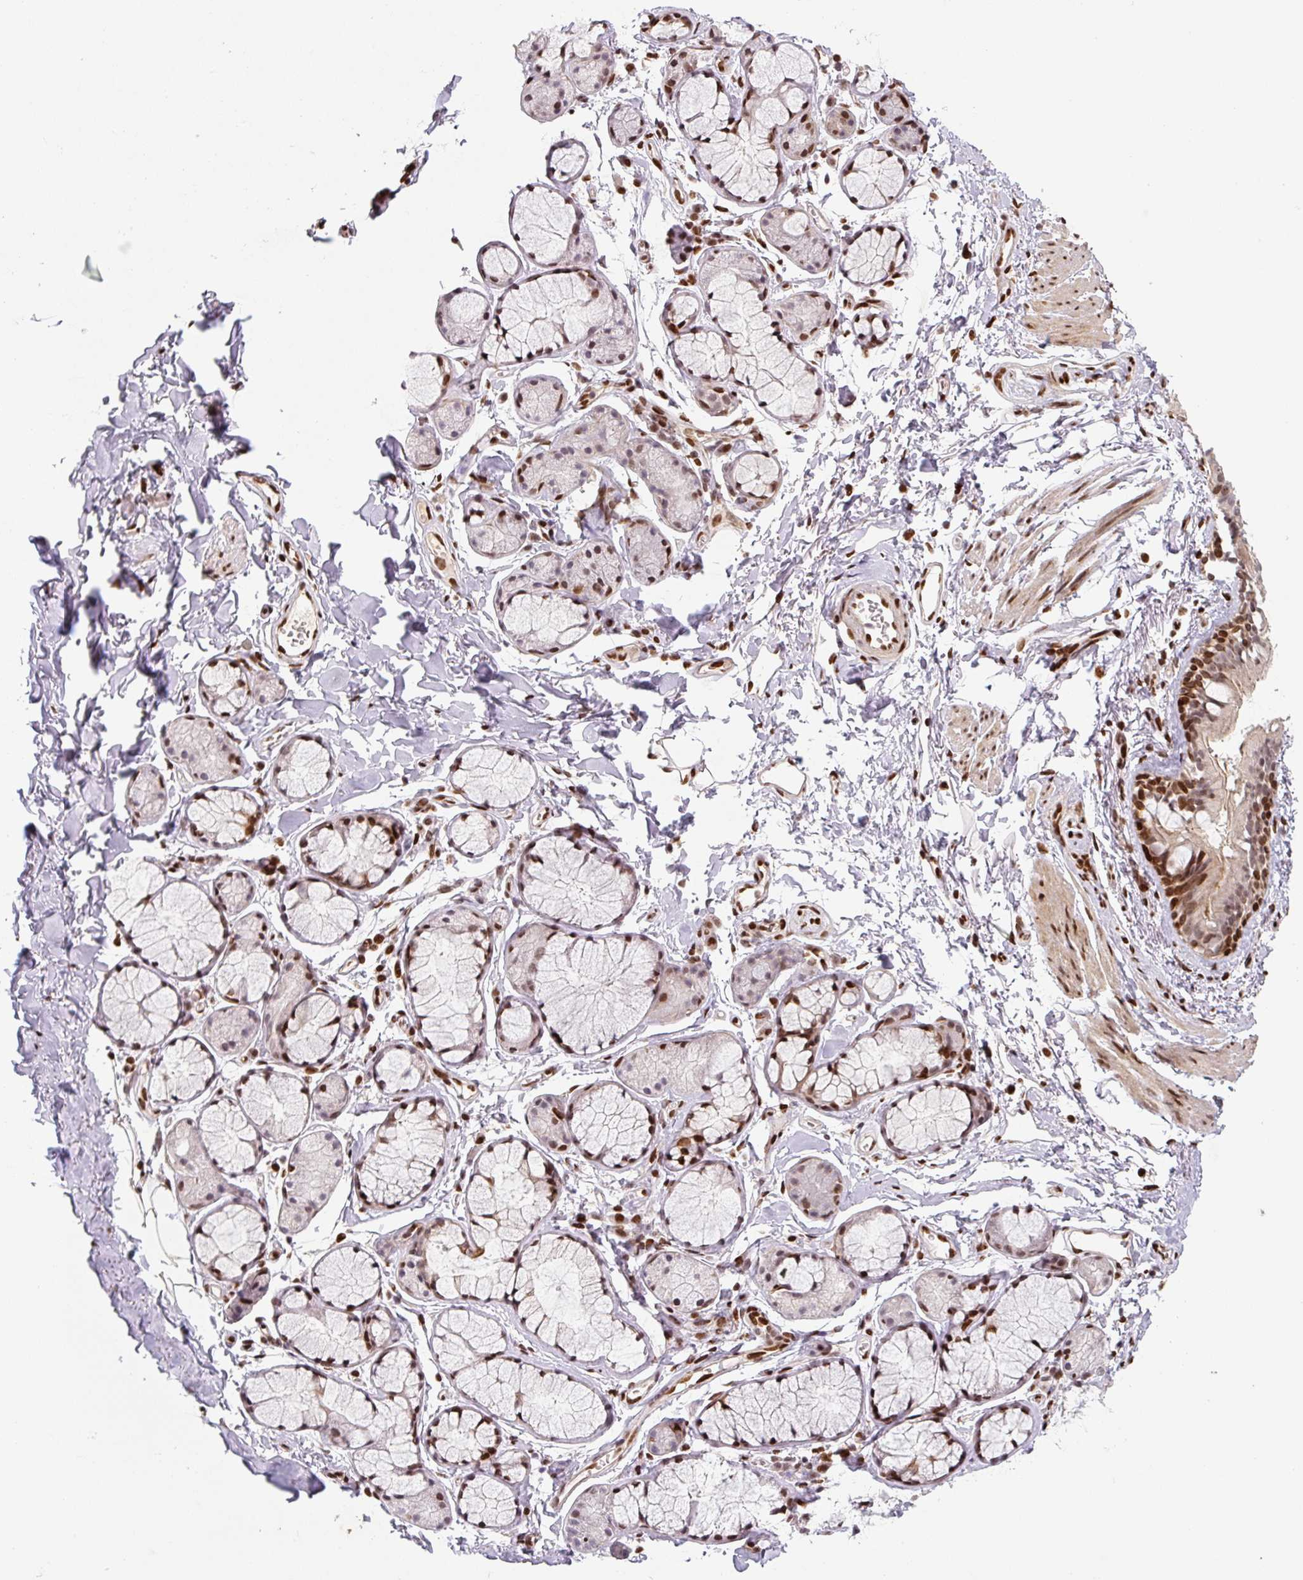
{"staining": {"intensity": "strong", "quantity": ">75%", "location": "nuclear"}, "tissue": "soft tissue", "cell_type": "Fibroblasts", "image_type": "normal", "snomed": [{"axis": "morphology", "description": "Normal tissue, NOS"}, {"axis": "topography", "description": "Cartilage tissue"}, {"axis": "topography", "description": "Bronchus"}, {"axis": "topography", "description": "Peripheral nerve tissue"}], "caption": "Fibroblasts show high levels of strong nuclear positivity in approximately >75% of cells in normal soft tissue. The protein of interest is stained brown, and the nuclei are stained in blue (DAB (3,3'-diaminobenzidine) IHC with brightfield microscopy, high magnification).", "gene": "PYDC2", "patient": {"sex": "female", "age": 59}}